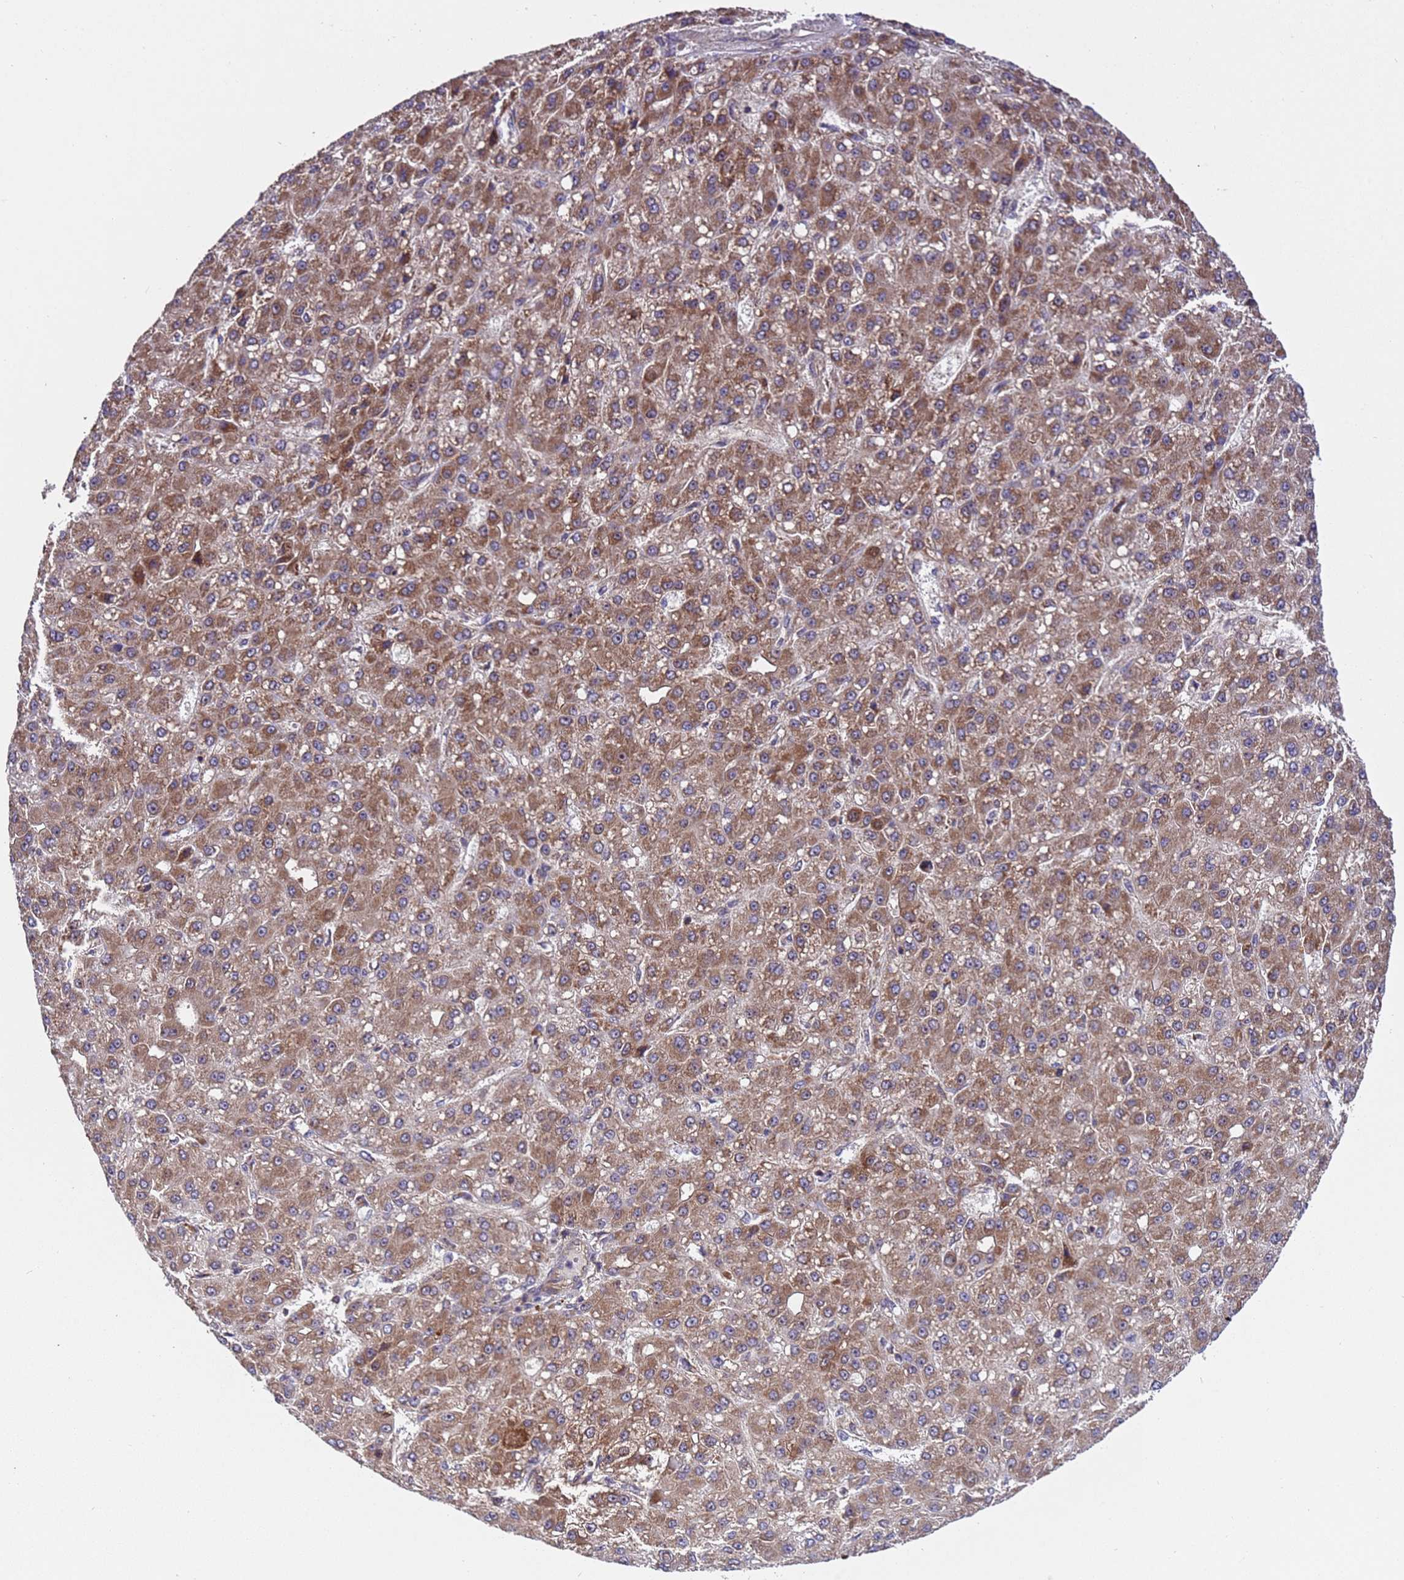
{"staining": {"intensity": "moderate", "quantity": ">75%", "location": "cytoplasmic/membranous"}, "tissue": "liver cancer", "cell_type": "Tumor cells", "image_type": "cancer", "snomed": [{"axis": "morphology", "description": "Carcinoma, Hepatocellular, NOS"}, {"axis": "topography", "description": "Liver"}], "caption": "Hepatocellular carcinoma (liver) was stained to show a protein in brown. There is medium levels of moderate cytoplasmic/membranous positivity in approximately >75% of tumor cells.", "gene": "TSR3", "patient": {"sex": "male", "age": 67}}